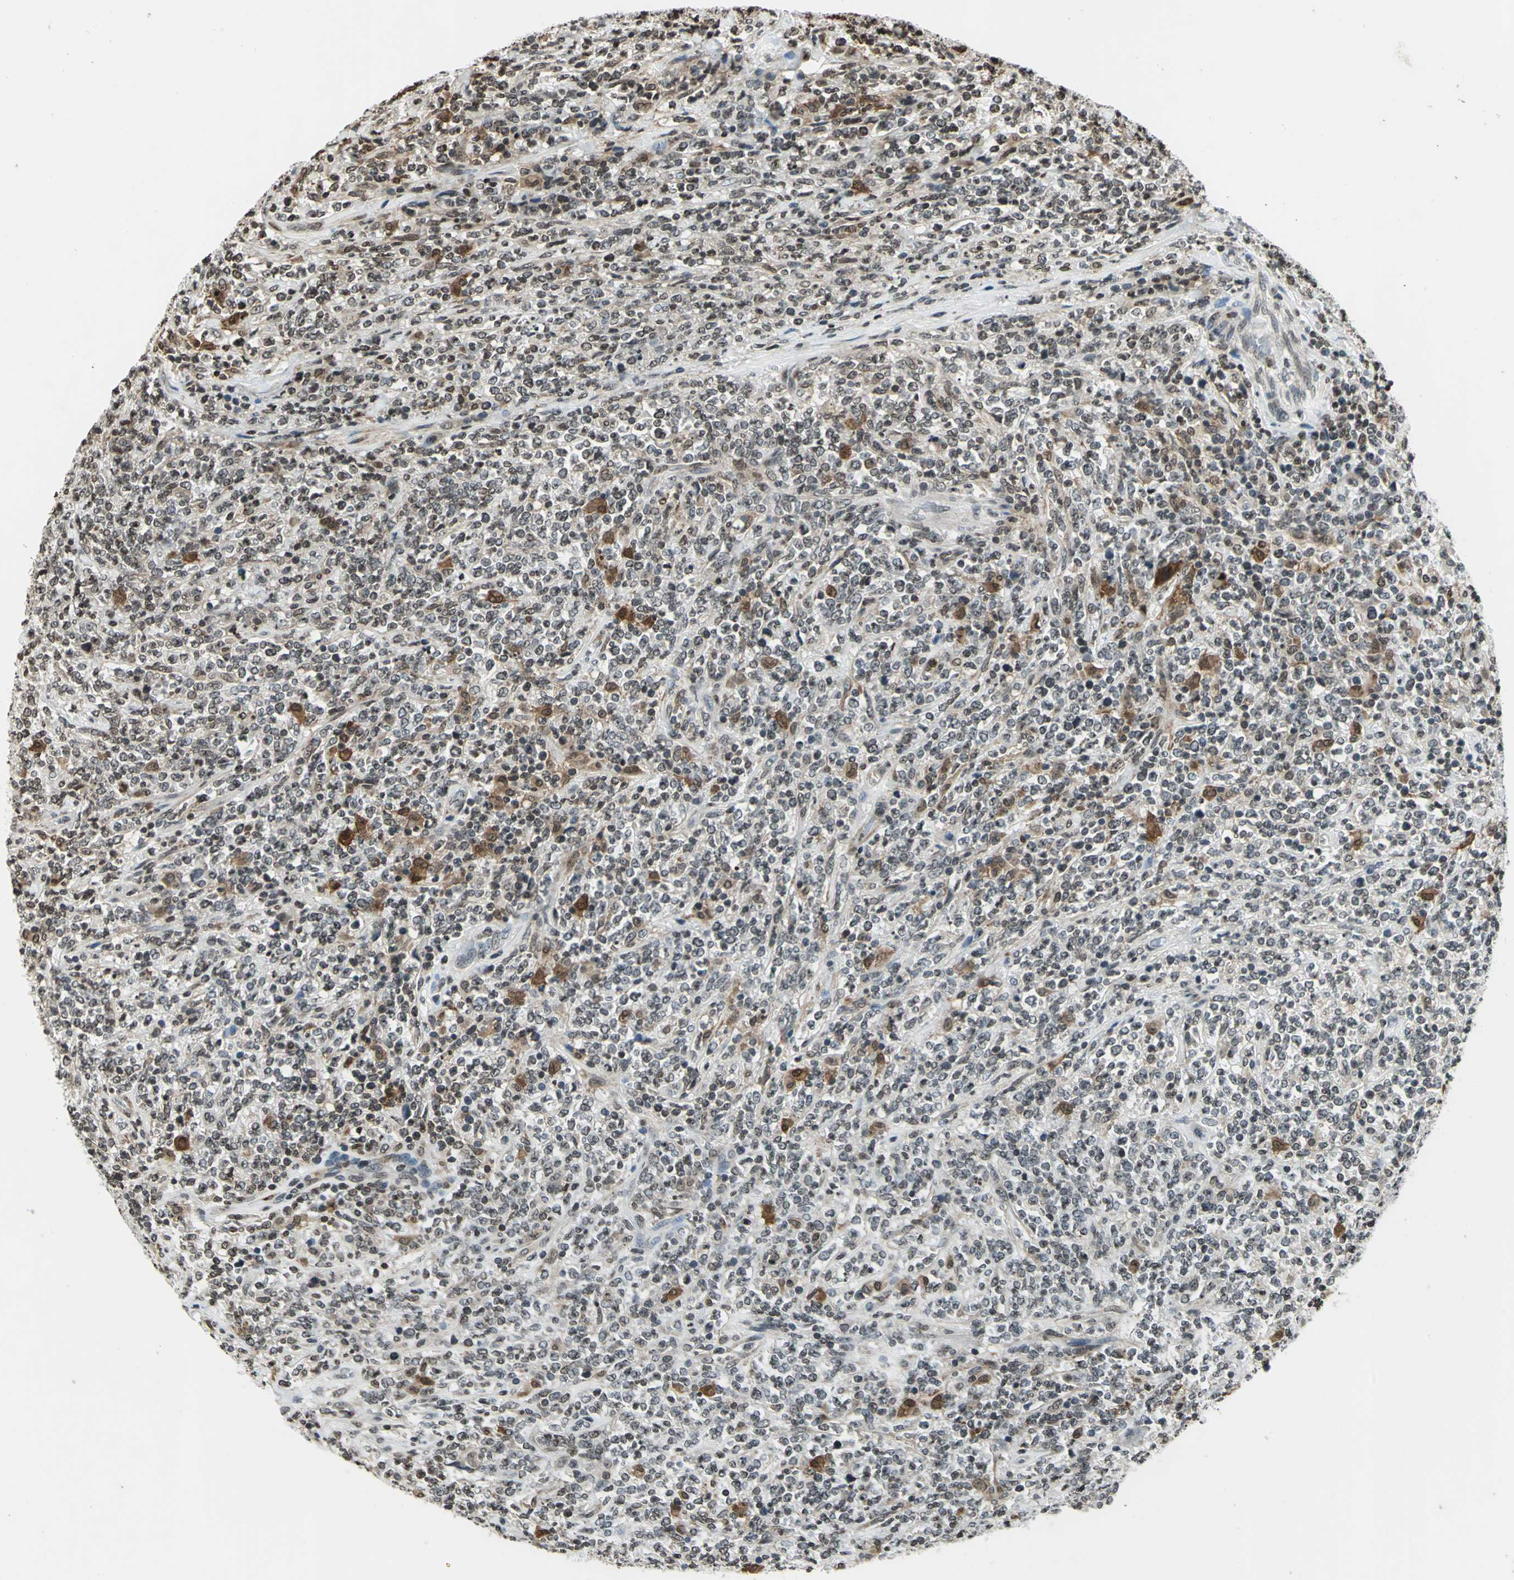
{"staining": {"intensity": "moderate", "quantity": "25%-75%", "location": "cytoplasmic/membranous,nuclear"}, "tissue": "lymphoma", "cell_type": "Tumor cells", "image_type": "cancer", "snomed": [{"axis": "morphology", "description": "Malignant lymphoma, non-Hodgkin's type, High grade"}, {"axis": "topography", "description": "Soft tissue"}], "caption": "IHC of lymphoma demonstrates medium levels of moderate cytoplasmic/membranous and nuclear staining in about 25%-75% of tumor cells.", "gene": "LGALS3", "patient": {"sex": "male", "age": 18}}